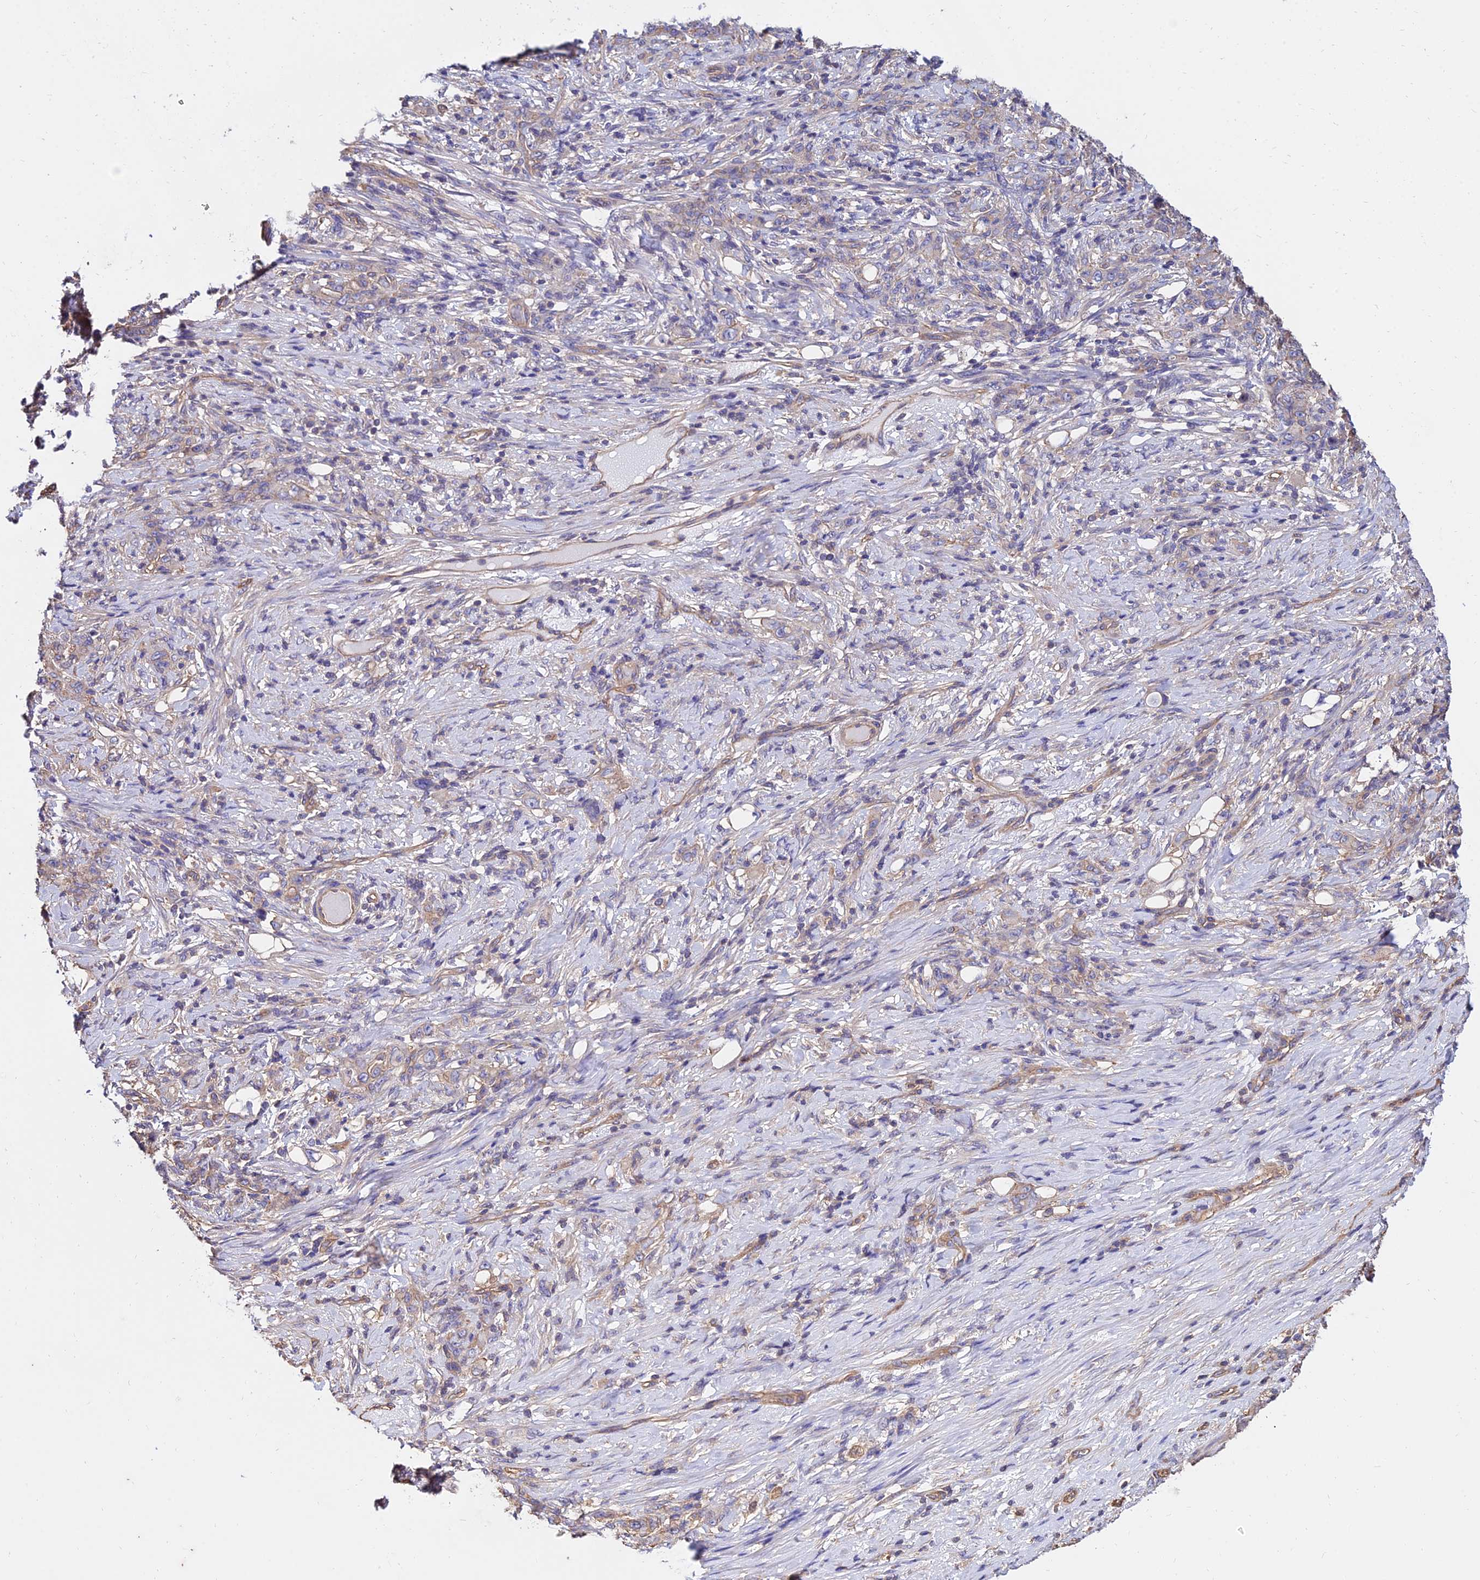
{"staining": {"intensity": "negative", "quantity": "none", "location": "none"}, "tissue": "stomach cancer", "cell_type": "Tumor cells", "image_type": "cancer", "snomed": [{"axis": "morphology", "description": "Adenocarcinoma, NOS"}, {"axis": "topography", "description": "Stomach"}], "caption": "A high-resolution photomicrograph shows immunohistochemistry (IHC) staining of stomach cancer (adenocarcinoma), which exhibits no significant positivity in tumor cells.", "gene": "CALM2", "patient": {"sex": "female", "age": 79}}